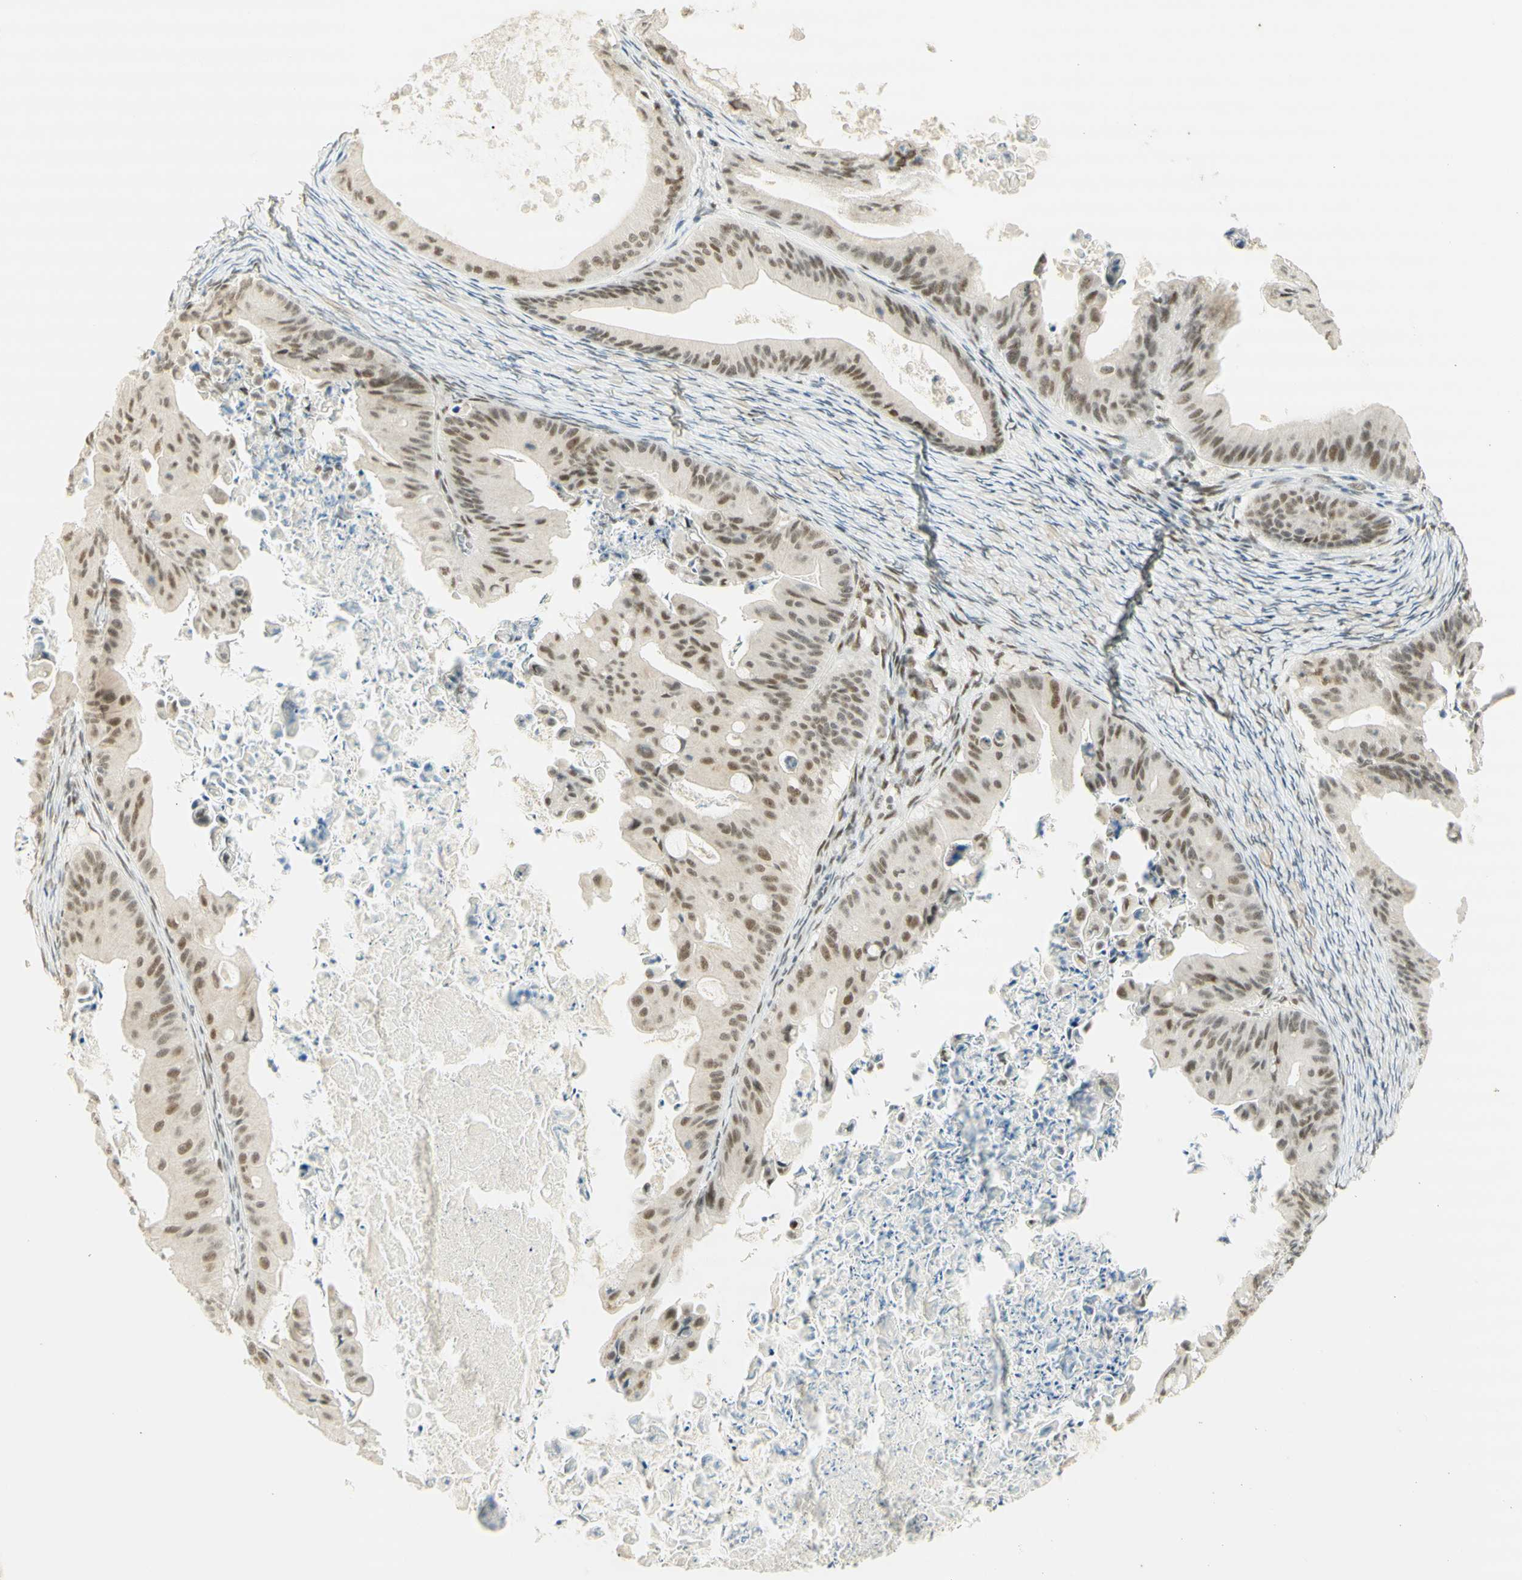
{"staining": {"intensity": "weak", "quantity": ">75%", "location": "cytoplasmic/membranous,nuclear"}, "tissue": "ovarian cancer", "cell_type": "Tumor cells", "image_type": "cancer", "snomed": [{"axis": "morphology", "description": "Cystadenocarcinoma, mucinous, NOS"}, {"axis": "topography", "description": "Ovary"}], "caption": "Weak cytoplasmic/membranous and nuclear positivity for a protein is present in approximately >75% of tumor cells of ovarian mucinous cystadenocarcinoma using IHC.", "gene": "PMS2", "patient": {"sex": "female", "age": 37}}